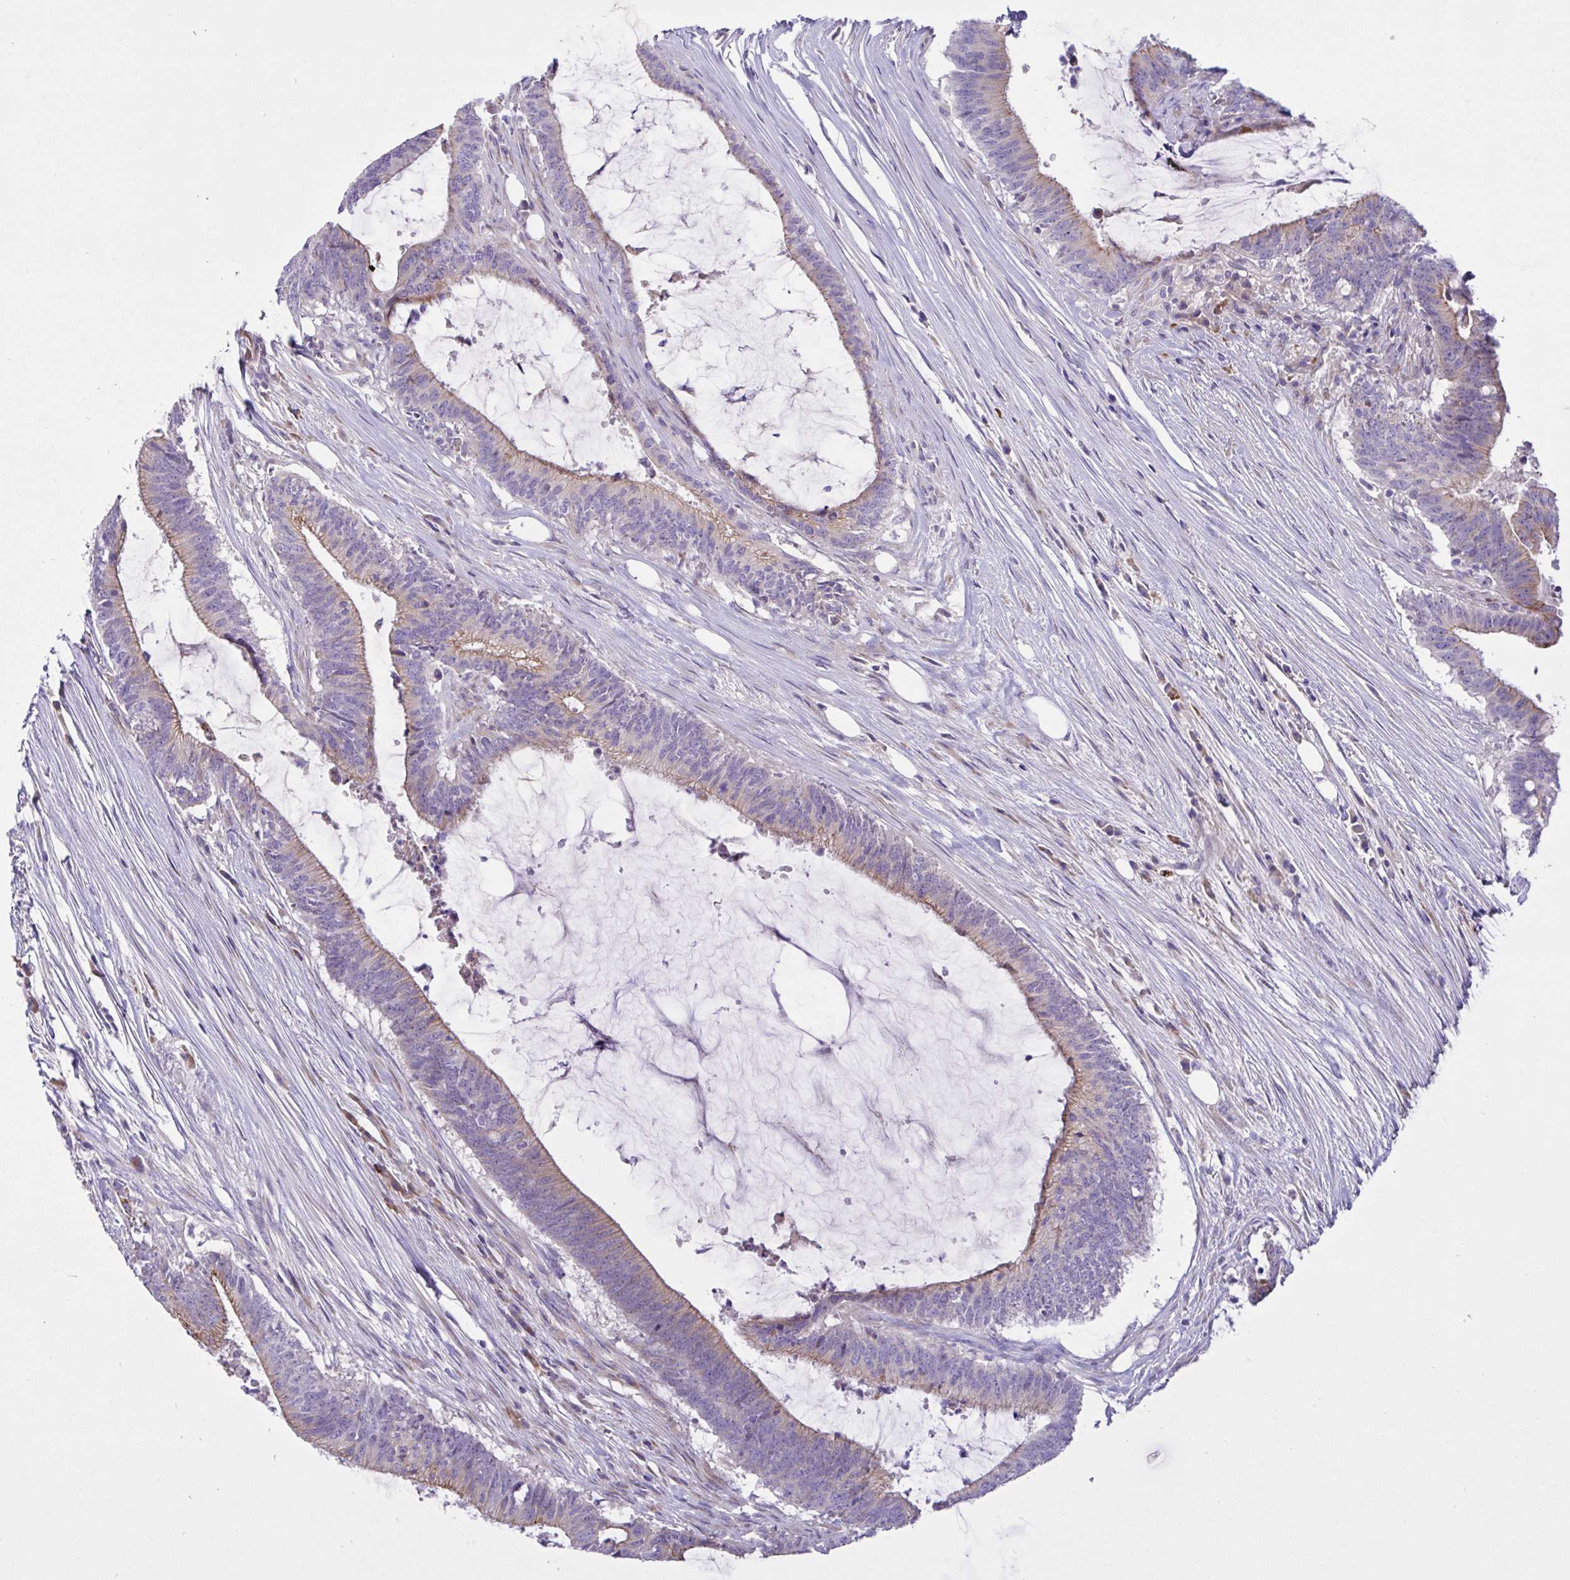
{"staining": {"intensity": "weak", "quantity": "<25%", "location": "cytoplasmic/membranous"}, "tissue": "colorectal cancer", "cell_type": "Tumor cells", "image_type": "cancer", "snomed": [{"axis": "morphology", "description": "Adenocarcinoma, NOS"}, {"axis": "topography", "description": "Colon"}], "caption": "A micrograph of colorectal adenocarcinoma stained for a protein shows no brown staining in tumor cells.", "gene": "DSC3", "patient": {"sex": "female", "age": 43}}